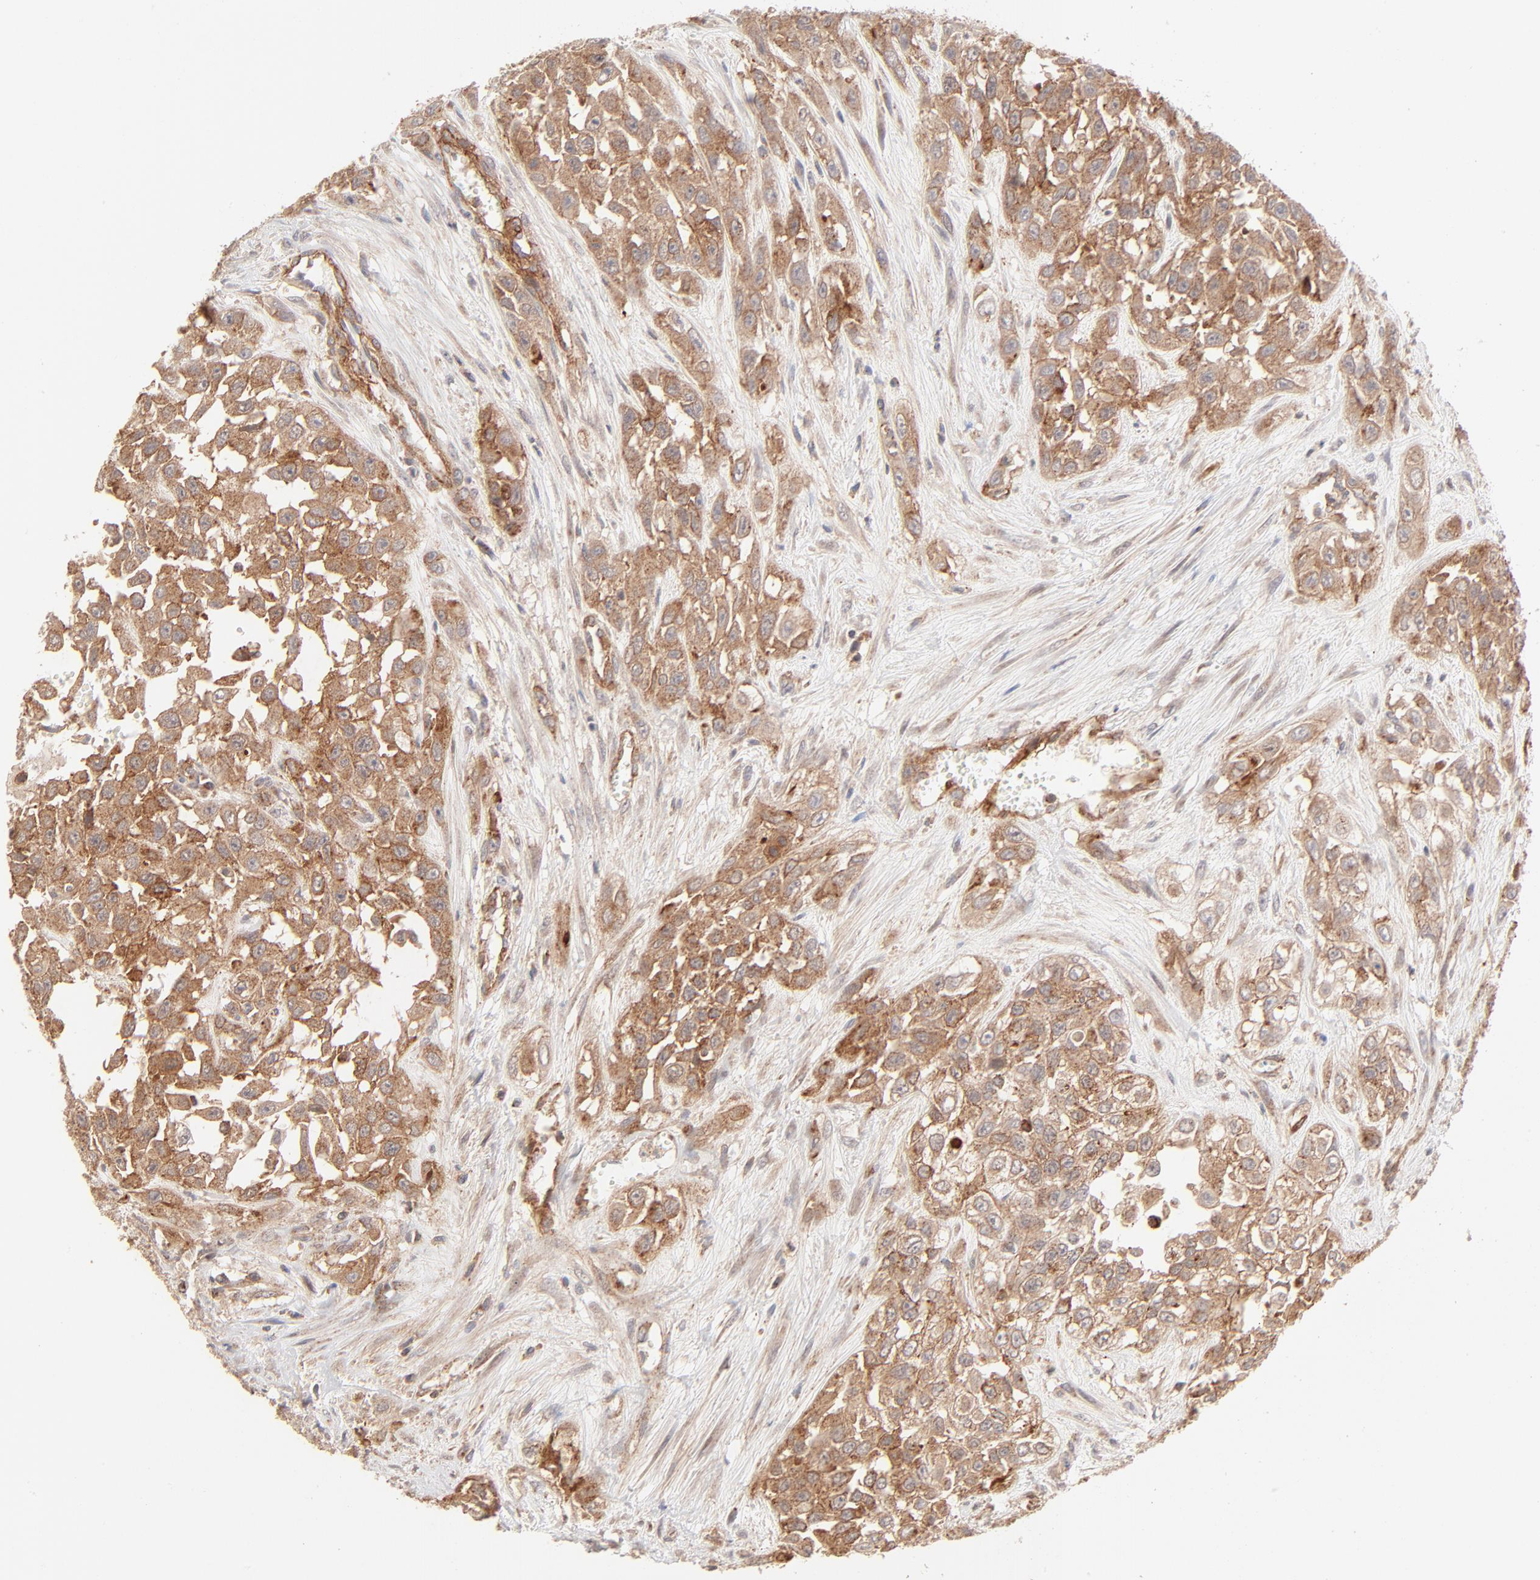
{"staining": {"intensity": "strong", "quantity": ">75%", "location": "cytoplasmic/membranous"}, "tissue": "urothelial cancer", "cell_type": "Tumor cells", "image_type": "cancer", "snomed": [{"axis": "morphology", "description": "Urothelial carcinoma, High grade"}, {"axis": "topography", "description": "Urinary bladder"}], "caption": "About >75% of tumor cells in urothelial cancer show strong cytoplasmic/membranous protein staining as visualized by brown immunohistochemical staining.", "gene": "CSPG4", "patient": {"sex": "male", "age": 57}}